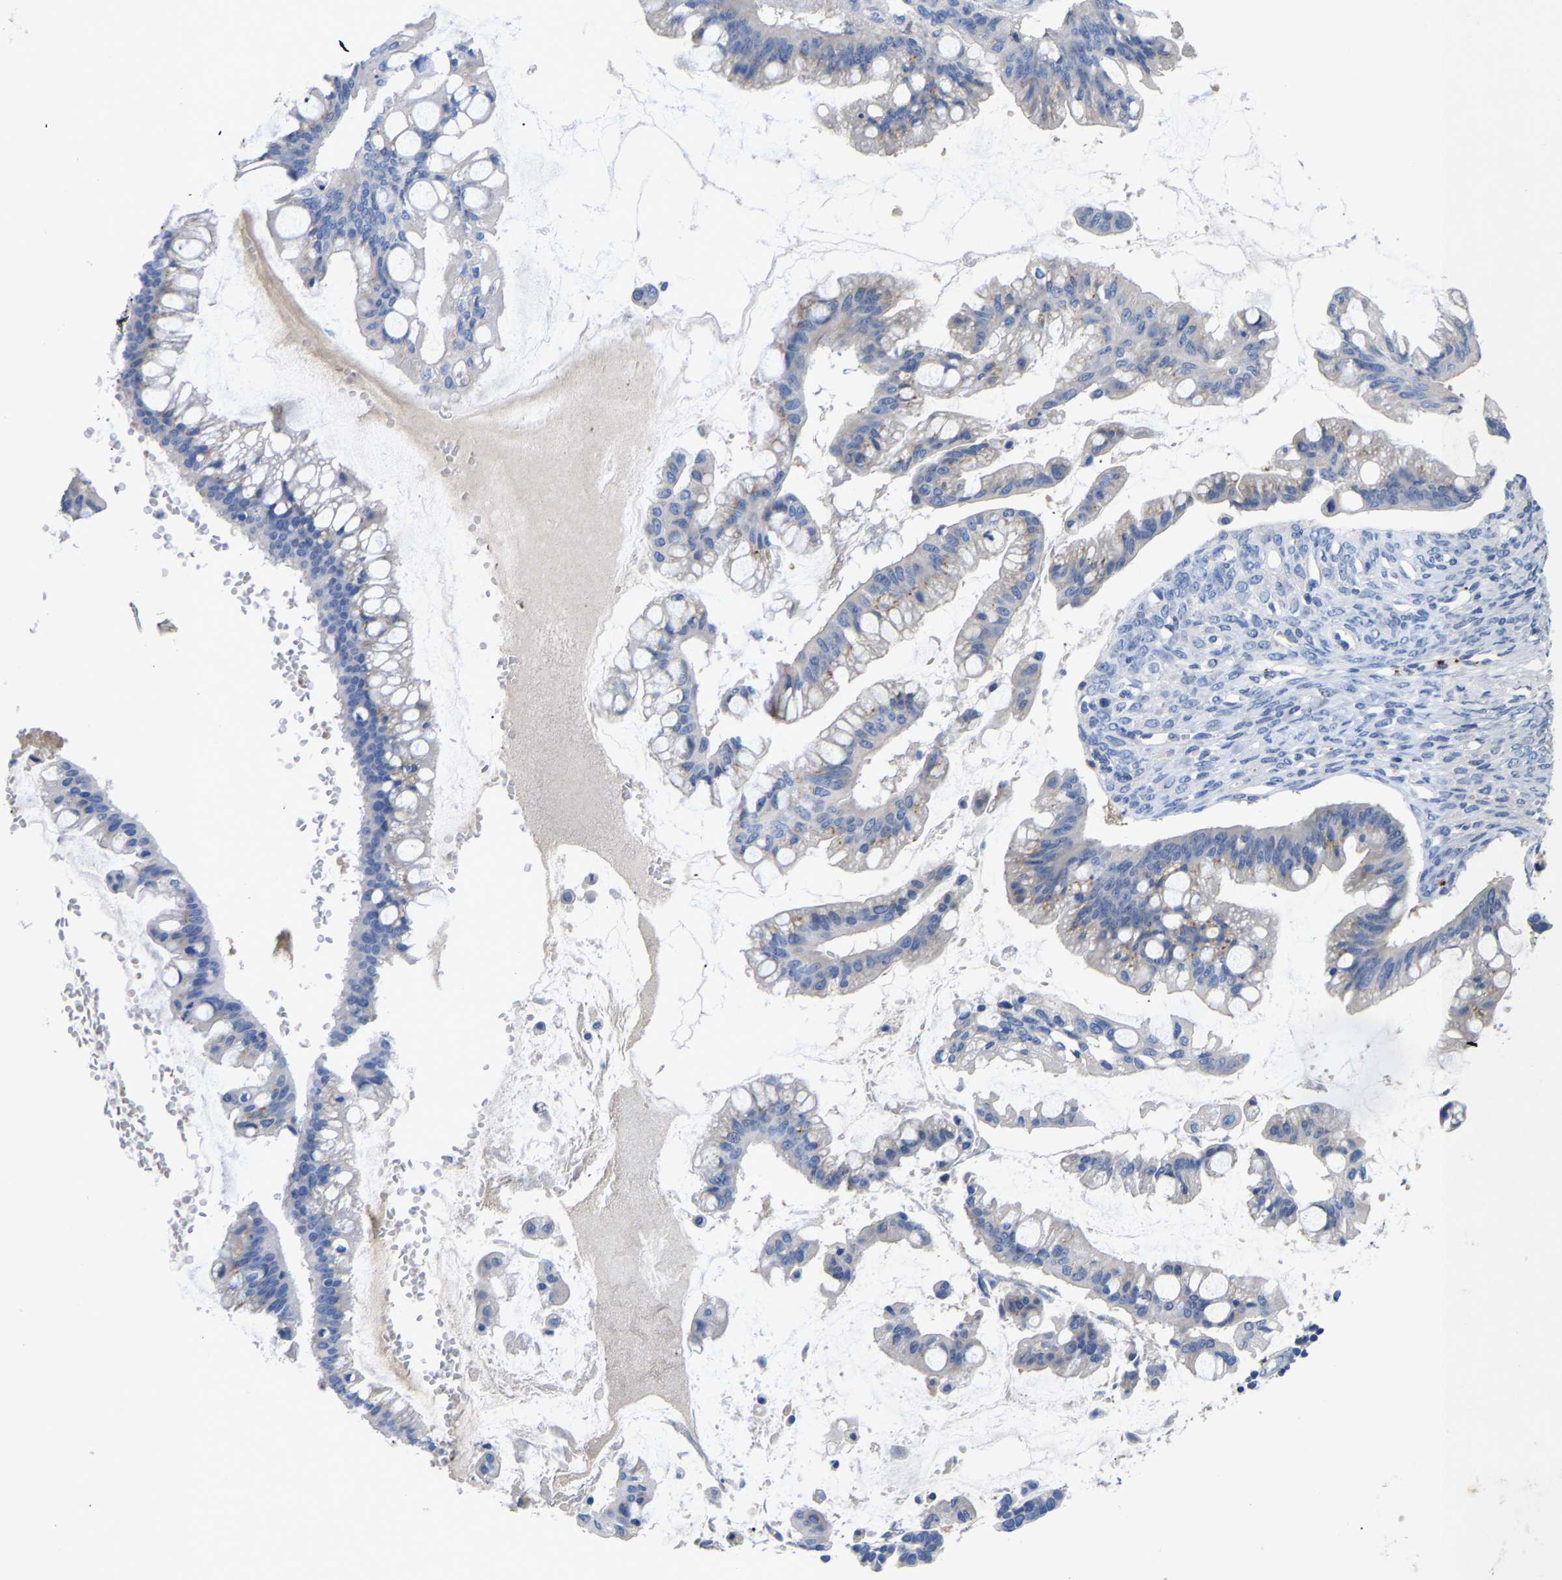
{"staining": {"intensity": "negative", "quantity": "none", "location": "none"}, "tissue": "ovarian cancer", "cell_type": "Tumor cells", "image_type": "cancer", "snomed": [{"axis": "morphology", "description": "Cystadenocarcinoma, mucinous, NOS"}, {"axis": "topography", "description": "Ovary"}], "caption": "Tumor cells are negative for brown protein staining in ovarian cancer. The staining was performed using DAB (3,3'-diaminobenzidine) to visualize the protein expression in brown, while the nuclei were stained in blue with hematoxylin (Magnification: 20x).", "gene": "FGF18", "patient": {"sex": "female", "age": 73}}